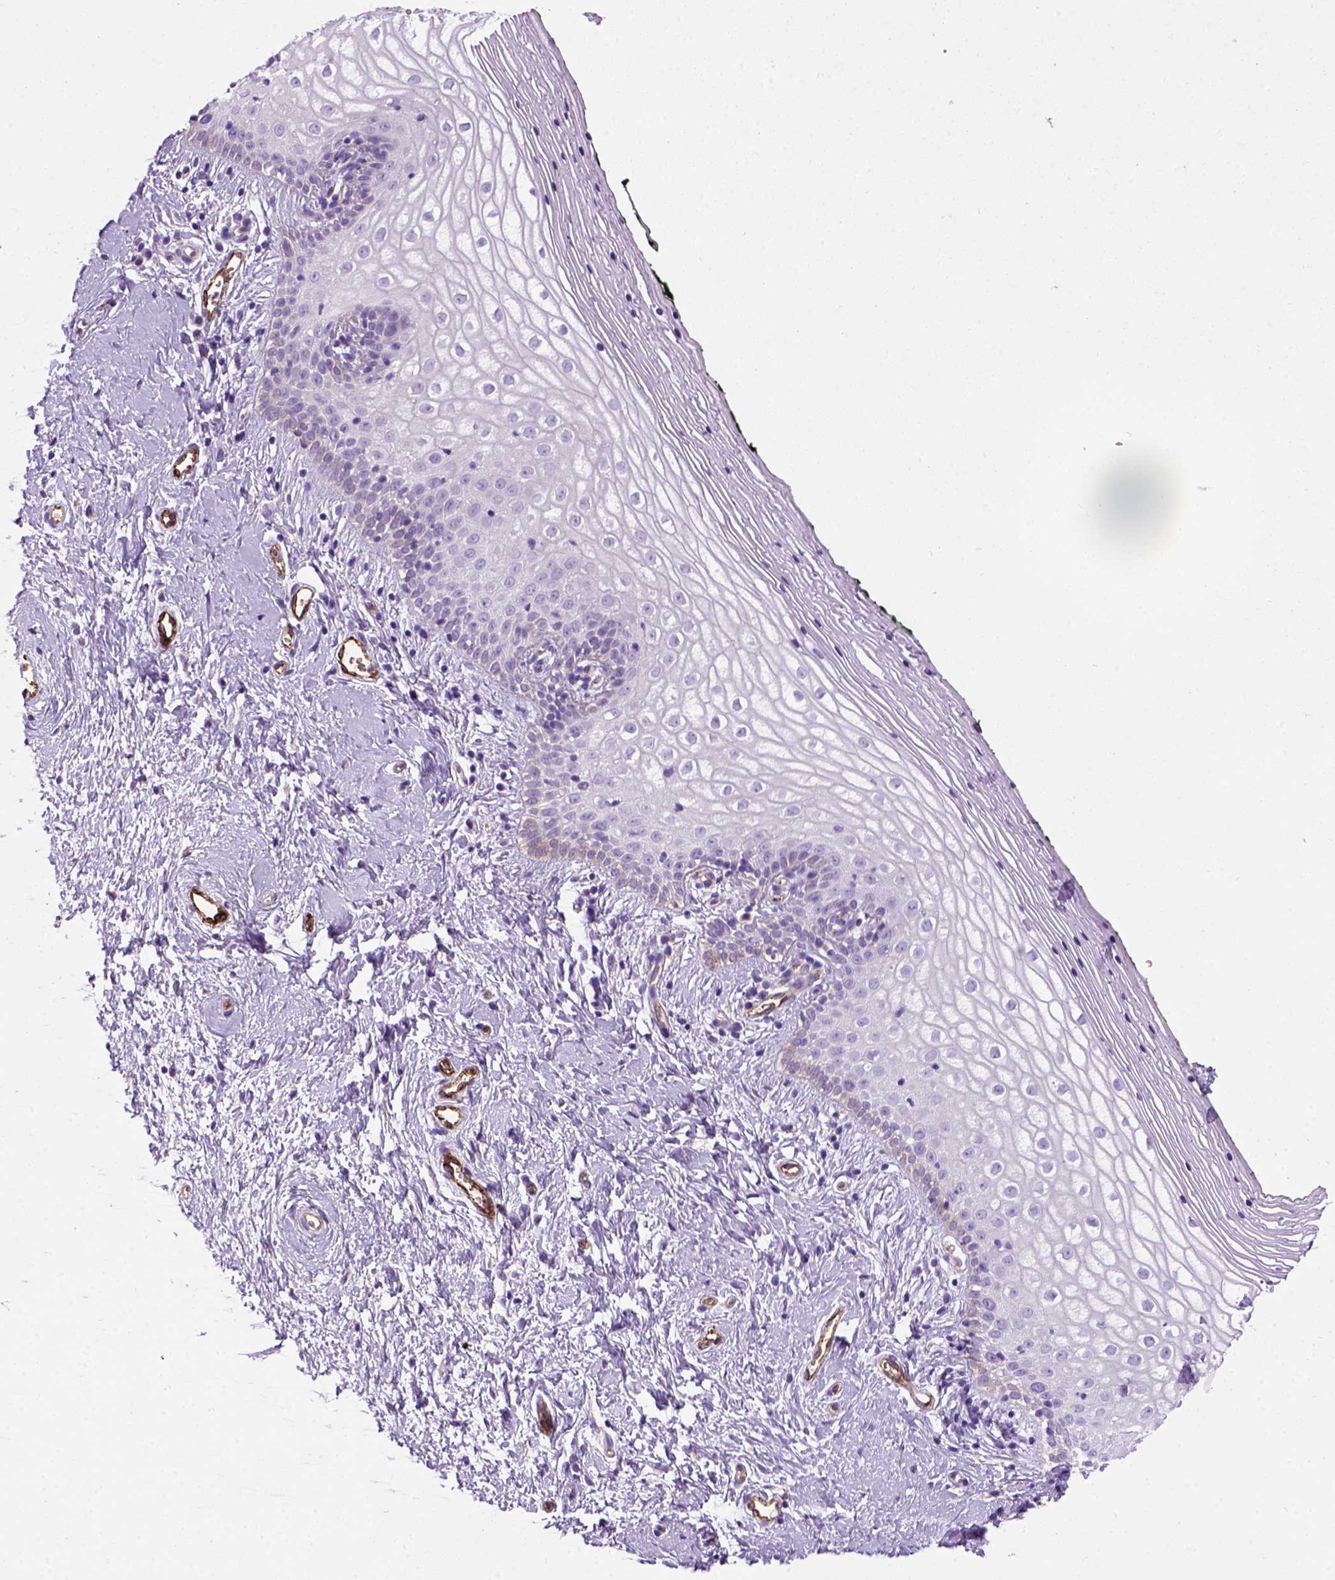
{"staining": {"intensity": "negative", "quantity": "none", "location": "none"}, "tissue": "vagina", "cell_type": "Squamous epithelial cells", "image_type": "normal", "snomed": [{"axis": "morphology", "description": "Normal tissue, NOS"}, {"axis": "topography", "description": "Vagina"}], "caption": "Image shows no significant protein expression in squamous epithelial cells of normal vagina.", "gene": "VWF", "patient": {"sex": "female", "age": 47}}